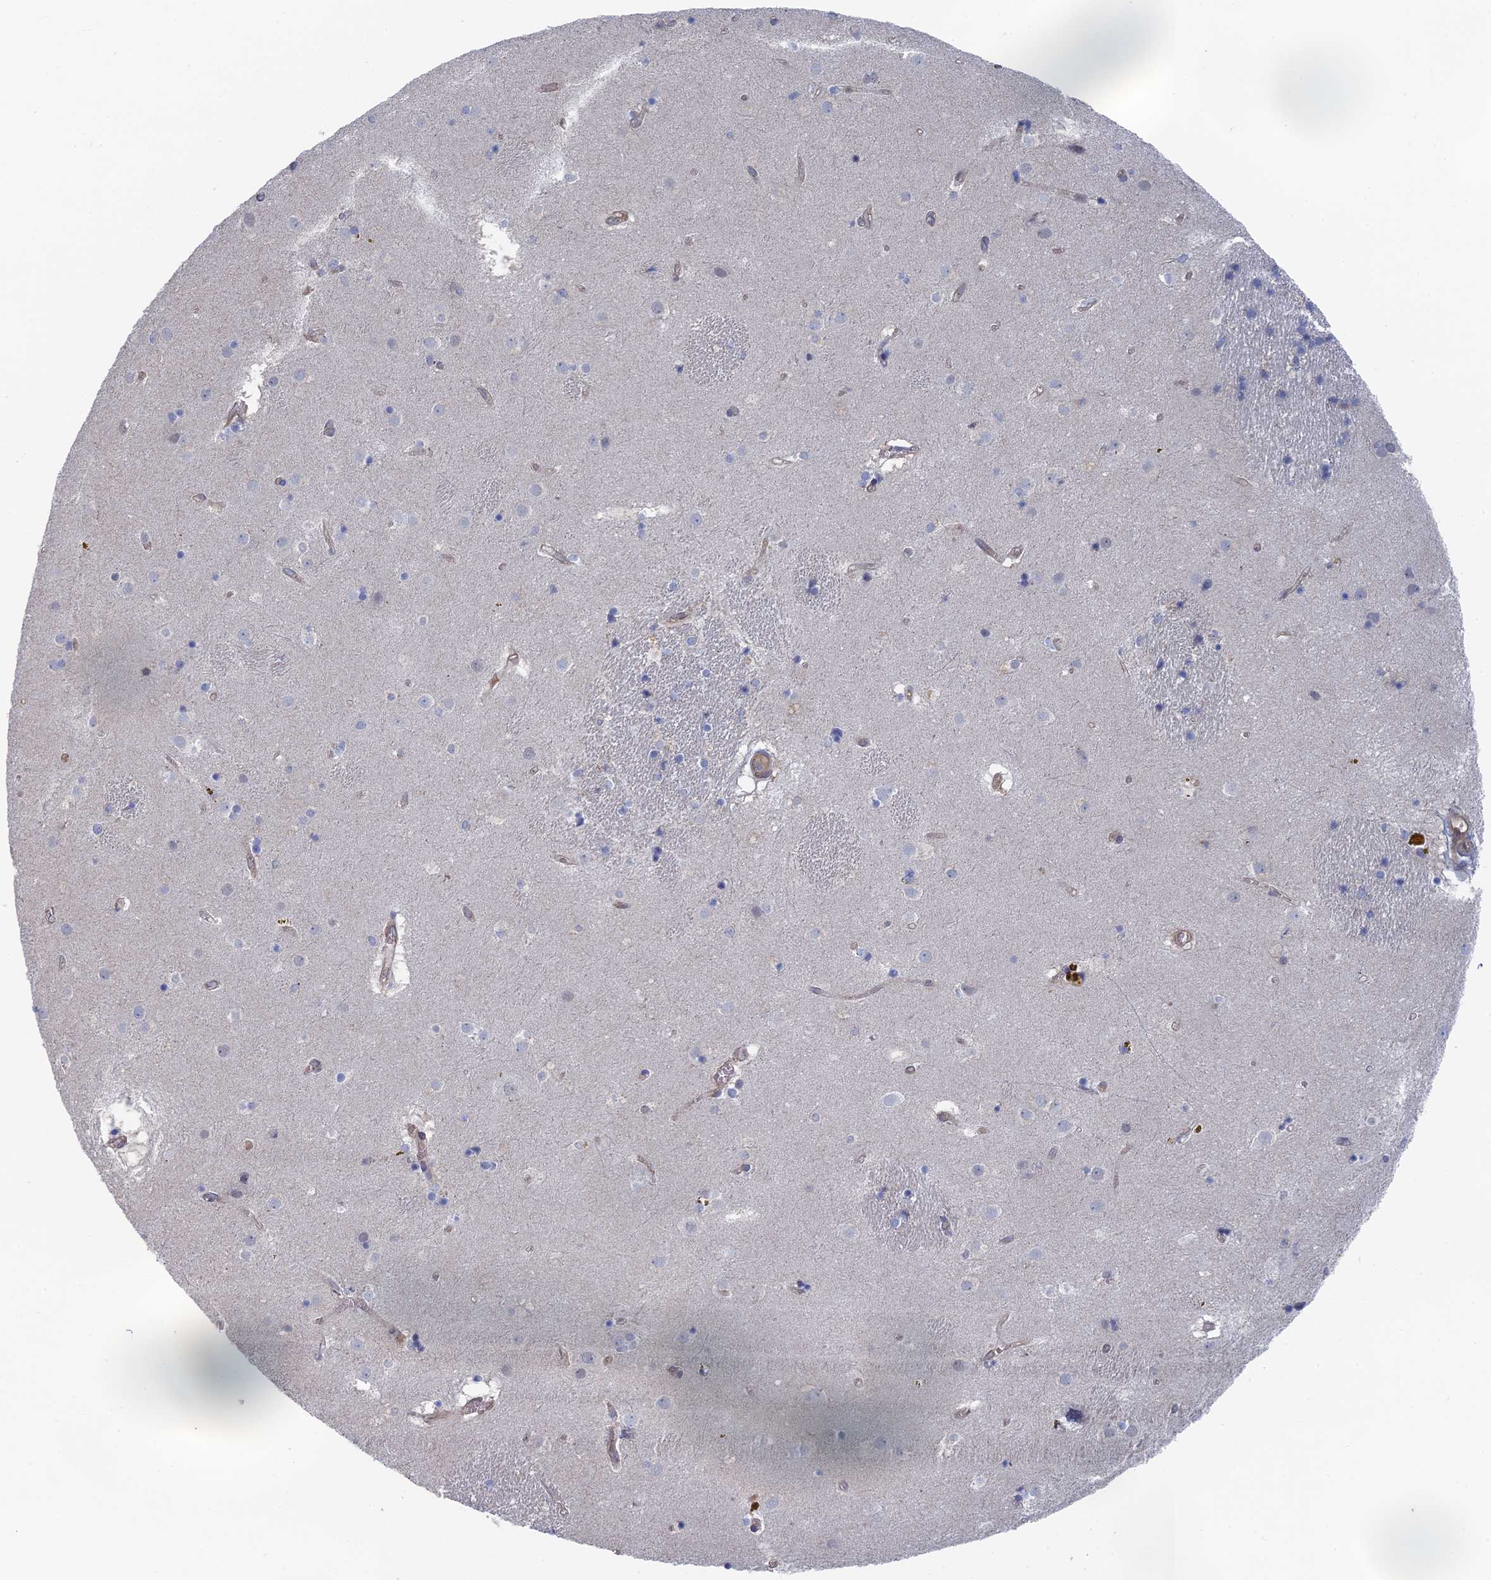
{"staining": {"intensity": "negative", "quantity": "none", "location": "none"}, "tissue": "caudate", "cell_type": "Glial cells", "image_type": "normal", "snomed": [{"axis": "morphology", "description": "Normal tissue, NOS"}, {"axis": "topography", "description": "Lateral ventricle wall"}], "caption": "This is an immunohistochemistry photomicrograph of normal human caudate. There is no expression in glial cells.", "gene": "ARAP3", "patient": {"sex": "male", "age": 70}}